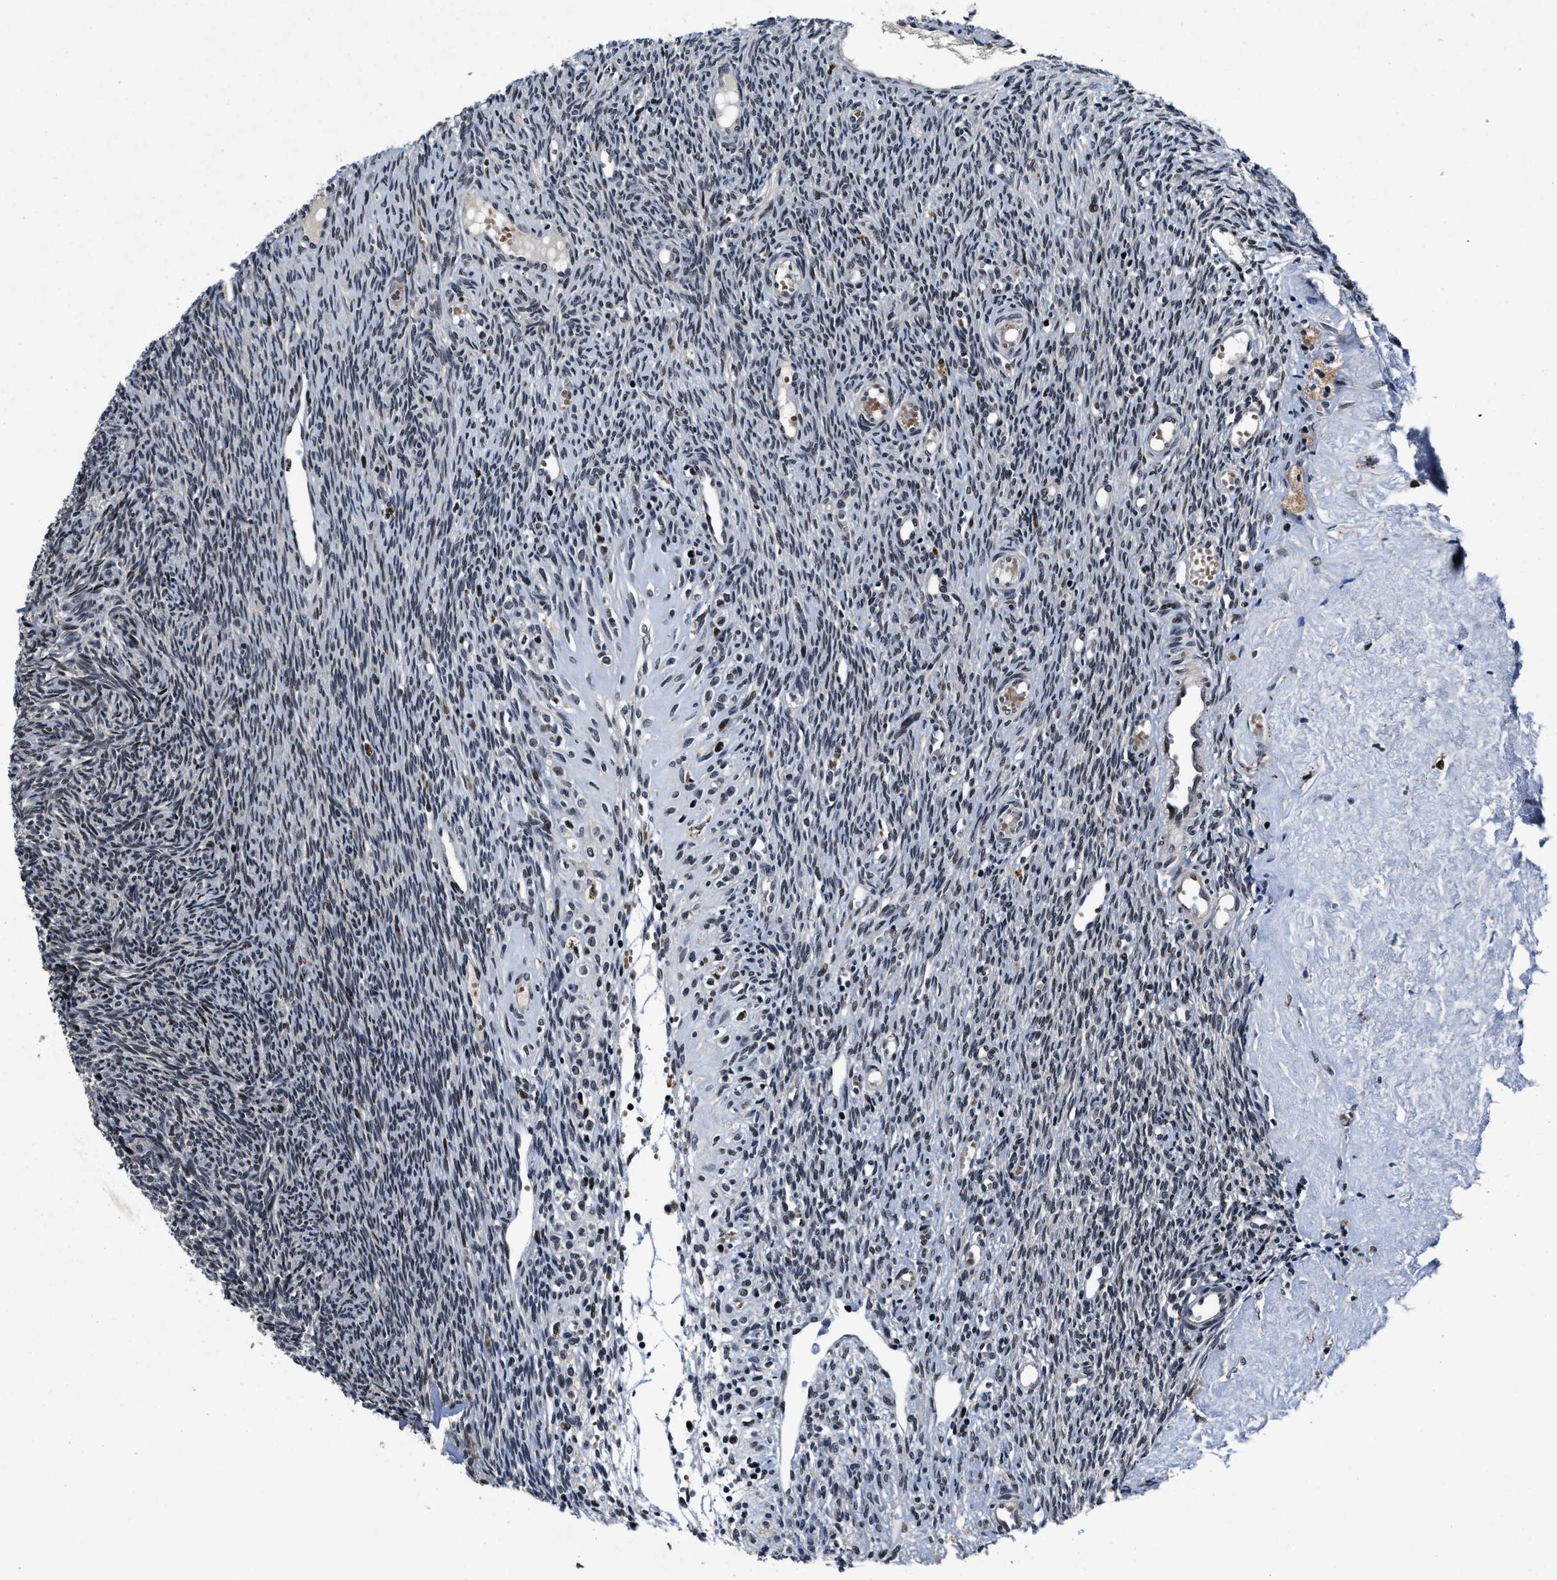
{"staining": {"intensity": "moderate", "quantity": "25%-75%", "location": "nuclear"}, "tissue": "ovary", "cell_type": "Follicle cells", "image_type": "normal", "snomed": [{"axis": "morphology", "description": "Normal tissue, NOS"}, {"axis": "topography", "description": "Ovary"}], "caption": "This is a micrograph of immunohistochemistry staining of benign ovary, which shows moderate staining in the nuclear of follicle cells.", "gene": "ZNF233", "patient": {"sex": "female", "age": 41}}